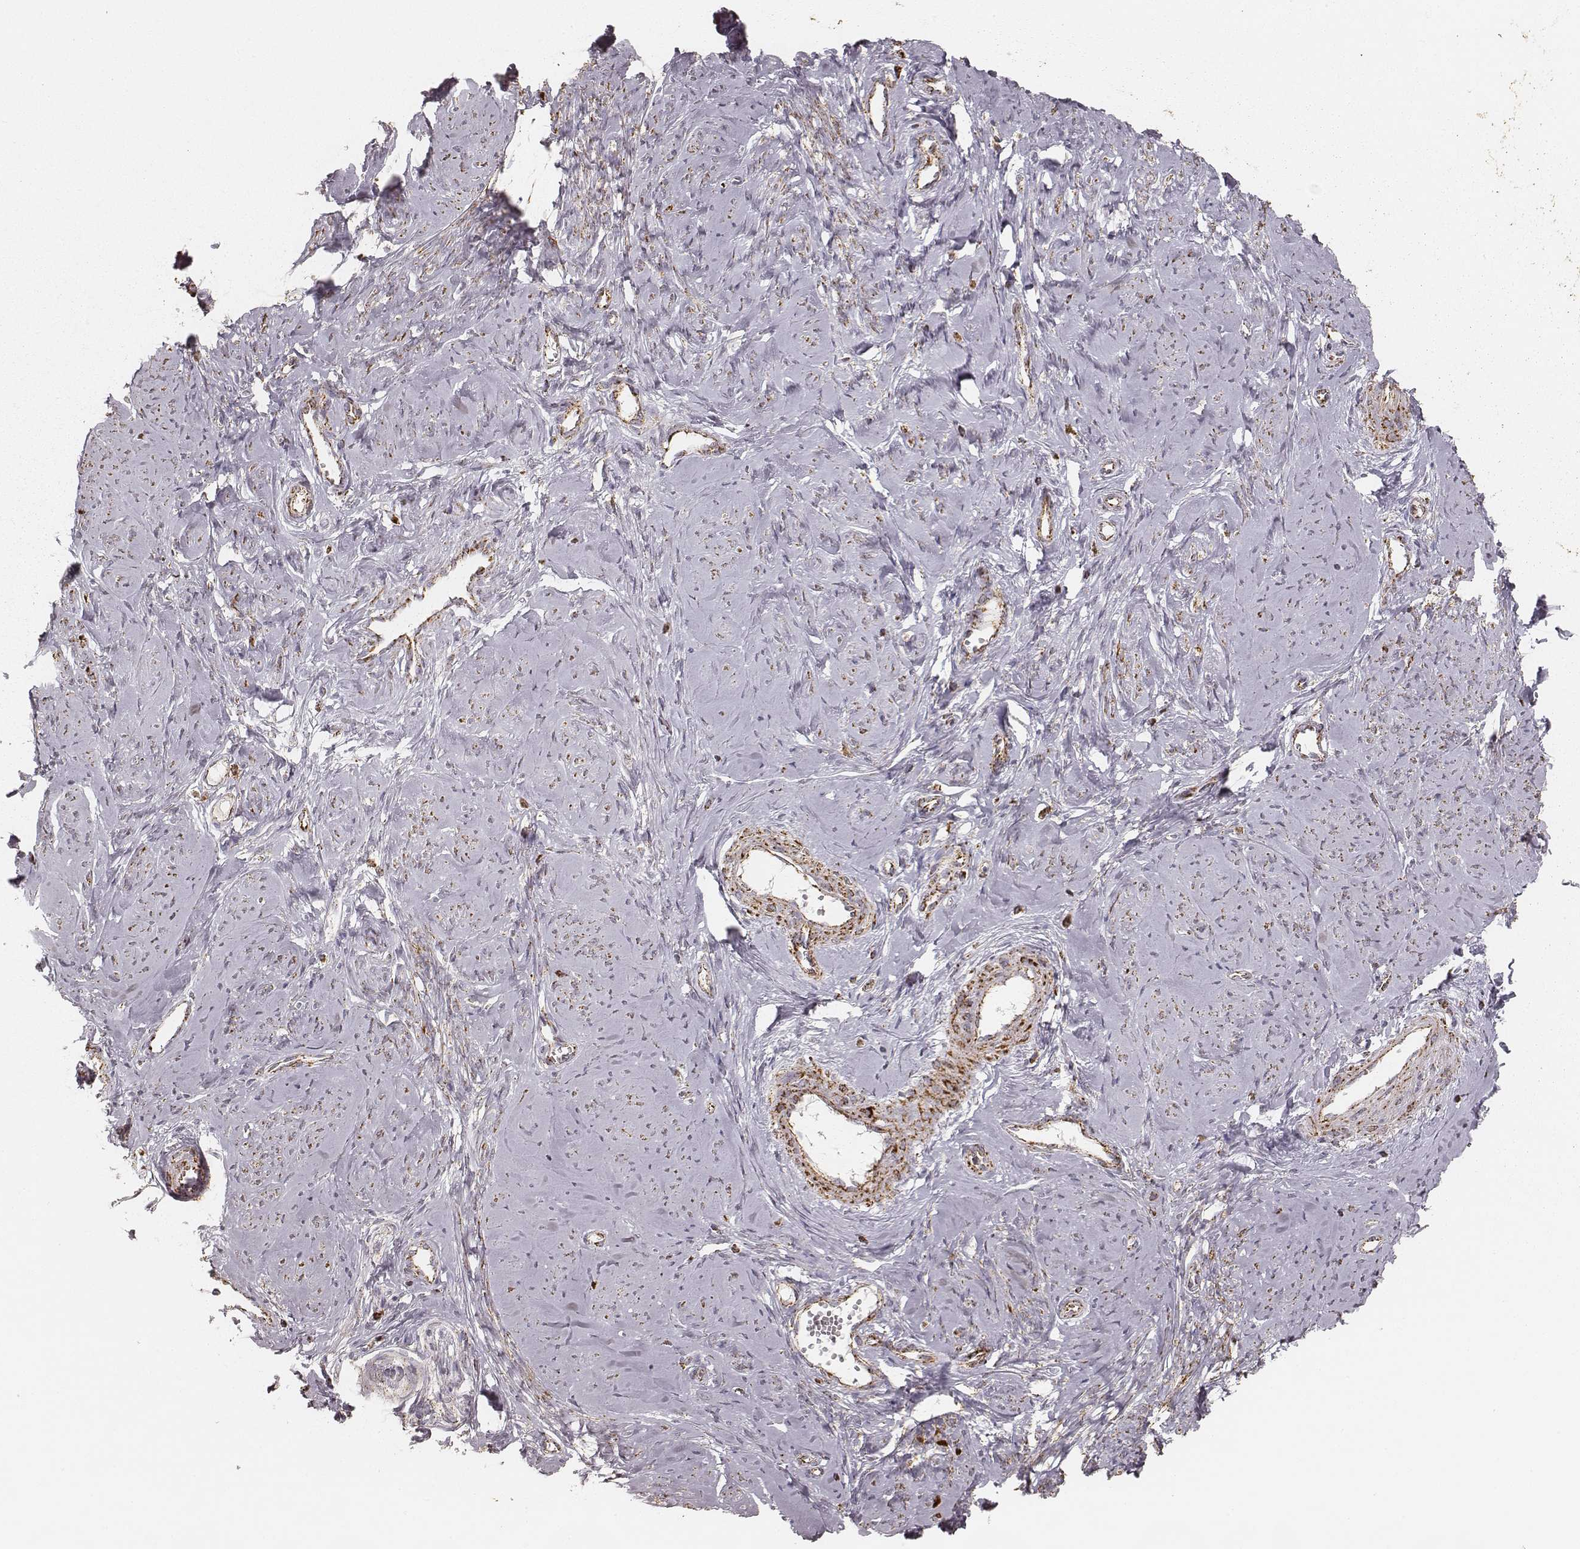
{"staining": {"intensity": "strong", "quantity": ">75%", "location": "cytoplasmic/membranous"}, "tissue": "smooth muscle", "cell_type": "Smooth muscle cells", "image_type": "normal", "snomed": [{"axis": "morphology", "description": "Normal tissue, NOS"}, {"axis": "topography", "description": "Smooth muscle"}], "caption": "This photomicrograph demonstrates immunohistochemistry (IHC) staining of normal human smooth muscle, with high strong cytoplasmic/membranous expression in approximately >75% of smooth muscle cells.", "gene": "CS", "patient": {"sex": "female", "age": 48}}